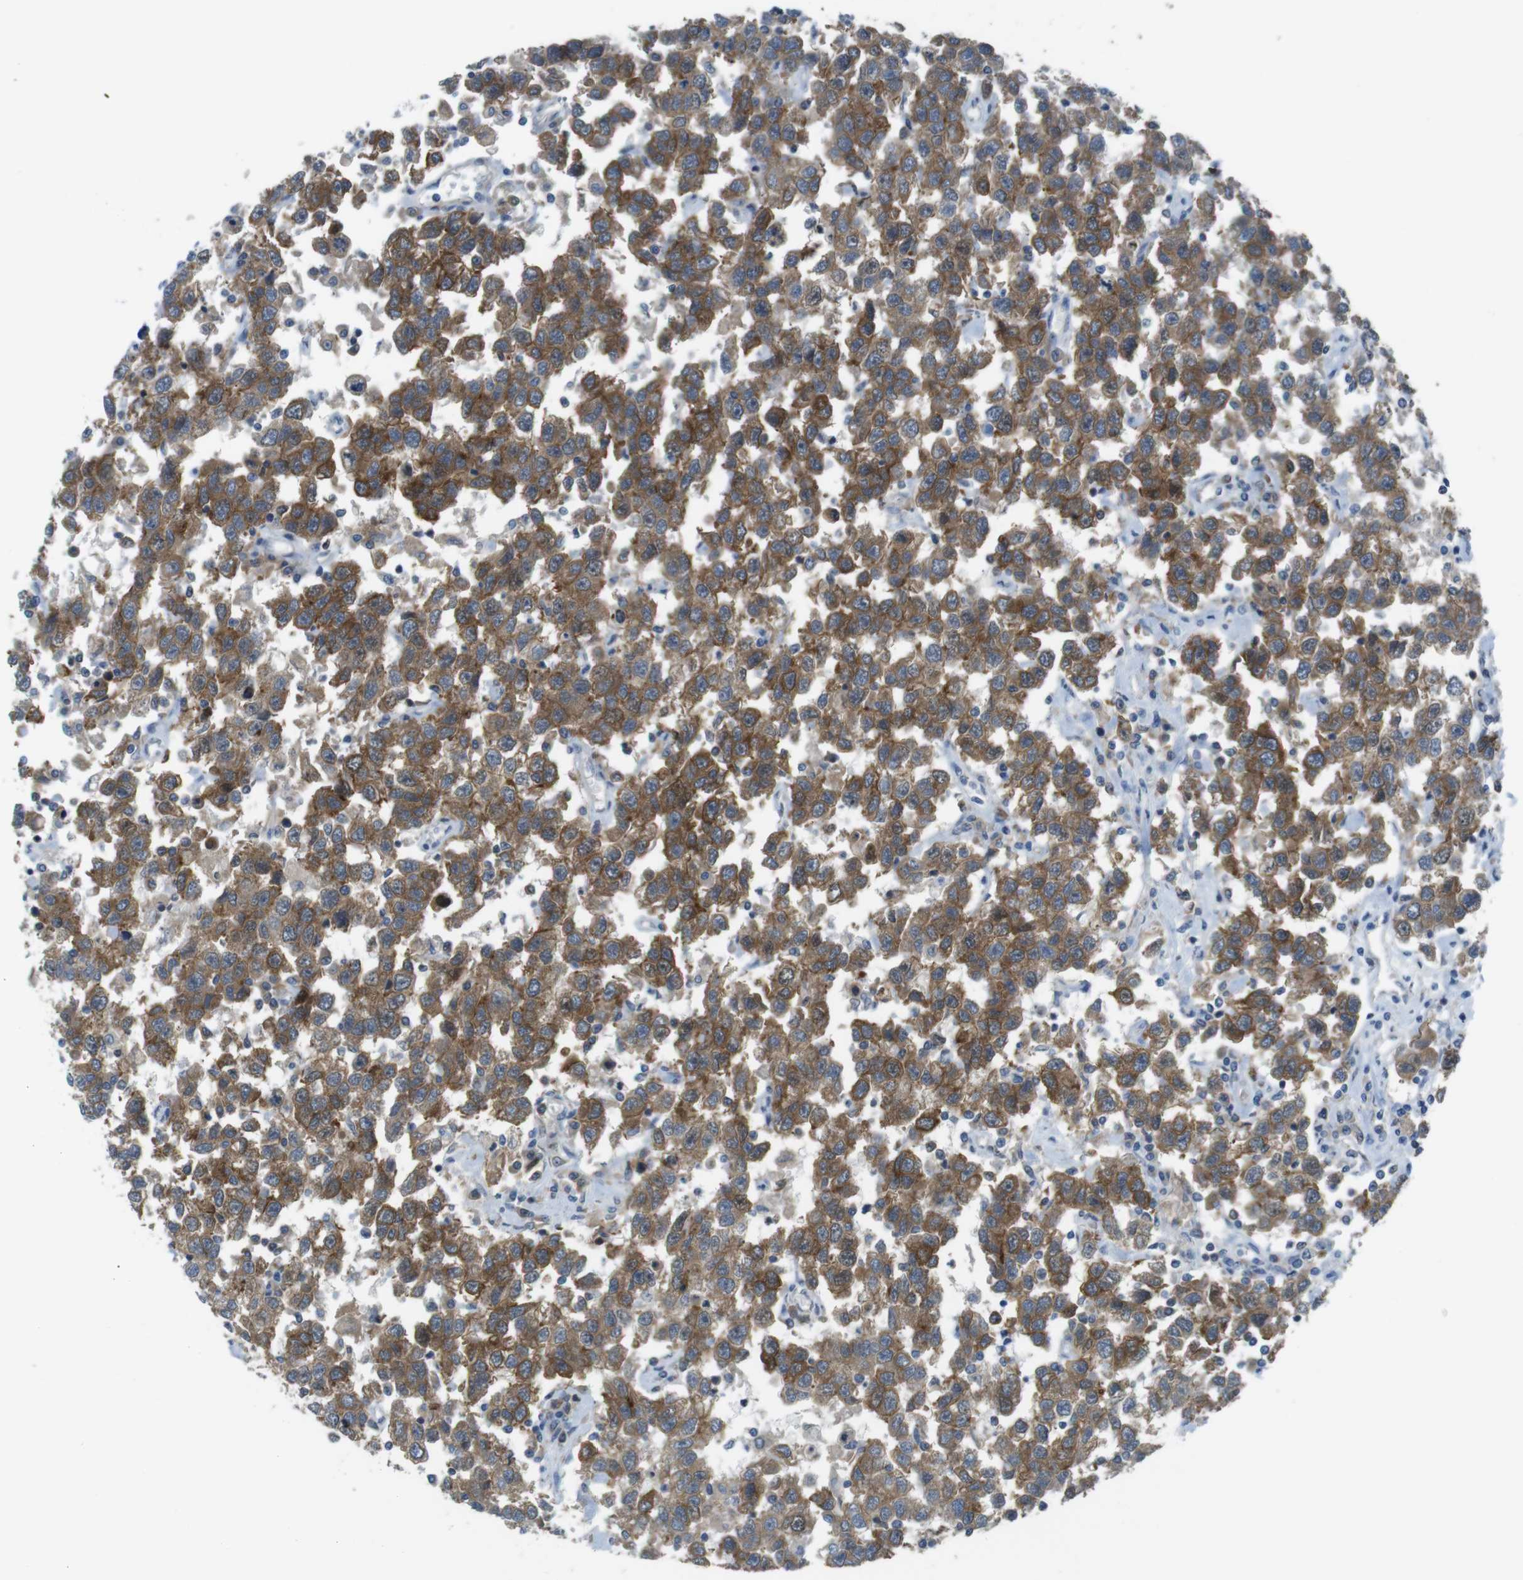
{"staining": {"intensity": "moderate", "quantity": ">75%", "location": "cytoplasmic/membranous"}, "tissue": "testis cancer", "cell_type": "Tumor cells", "image_type": "cancer", "snomed": [{"axis": "morphology", "description": "Seminoma, NOS"}, {"axis": "topography", "description": "Testis"}], "caption": "DAB immunohistochemical staining of human testis cancer shows moderate cytoplasmic/membranous protein staining in approximately >75% of tumor cells.", "gene": "MTHFD1", "patient": {"sex": "male", "age": 41}}